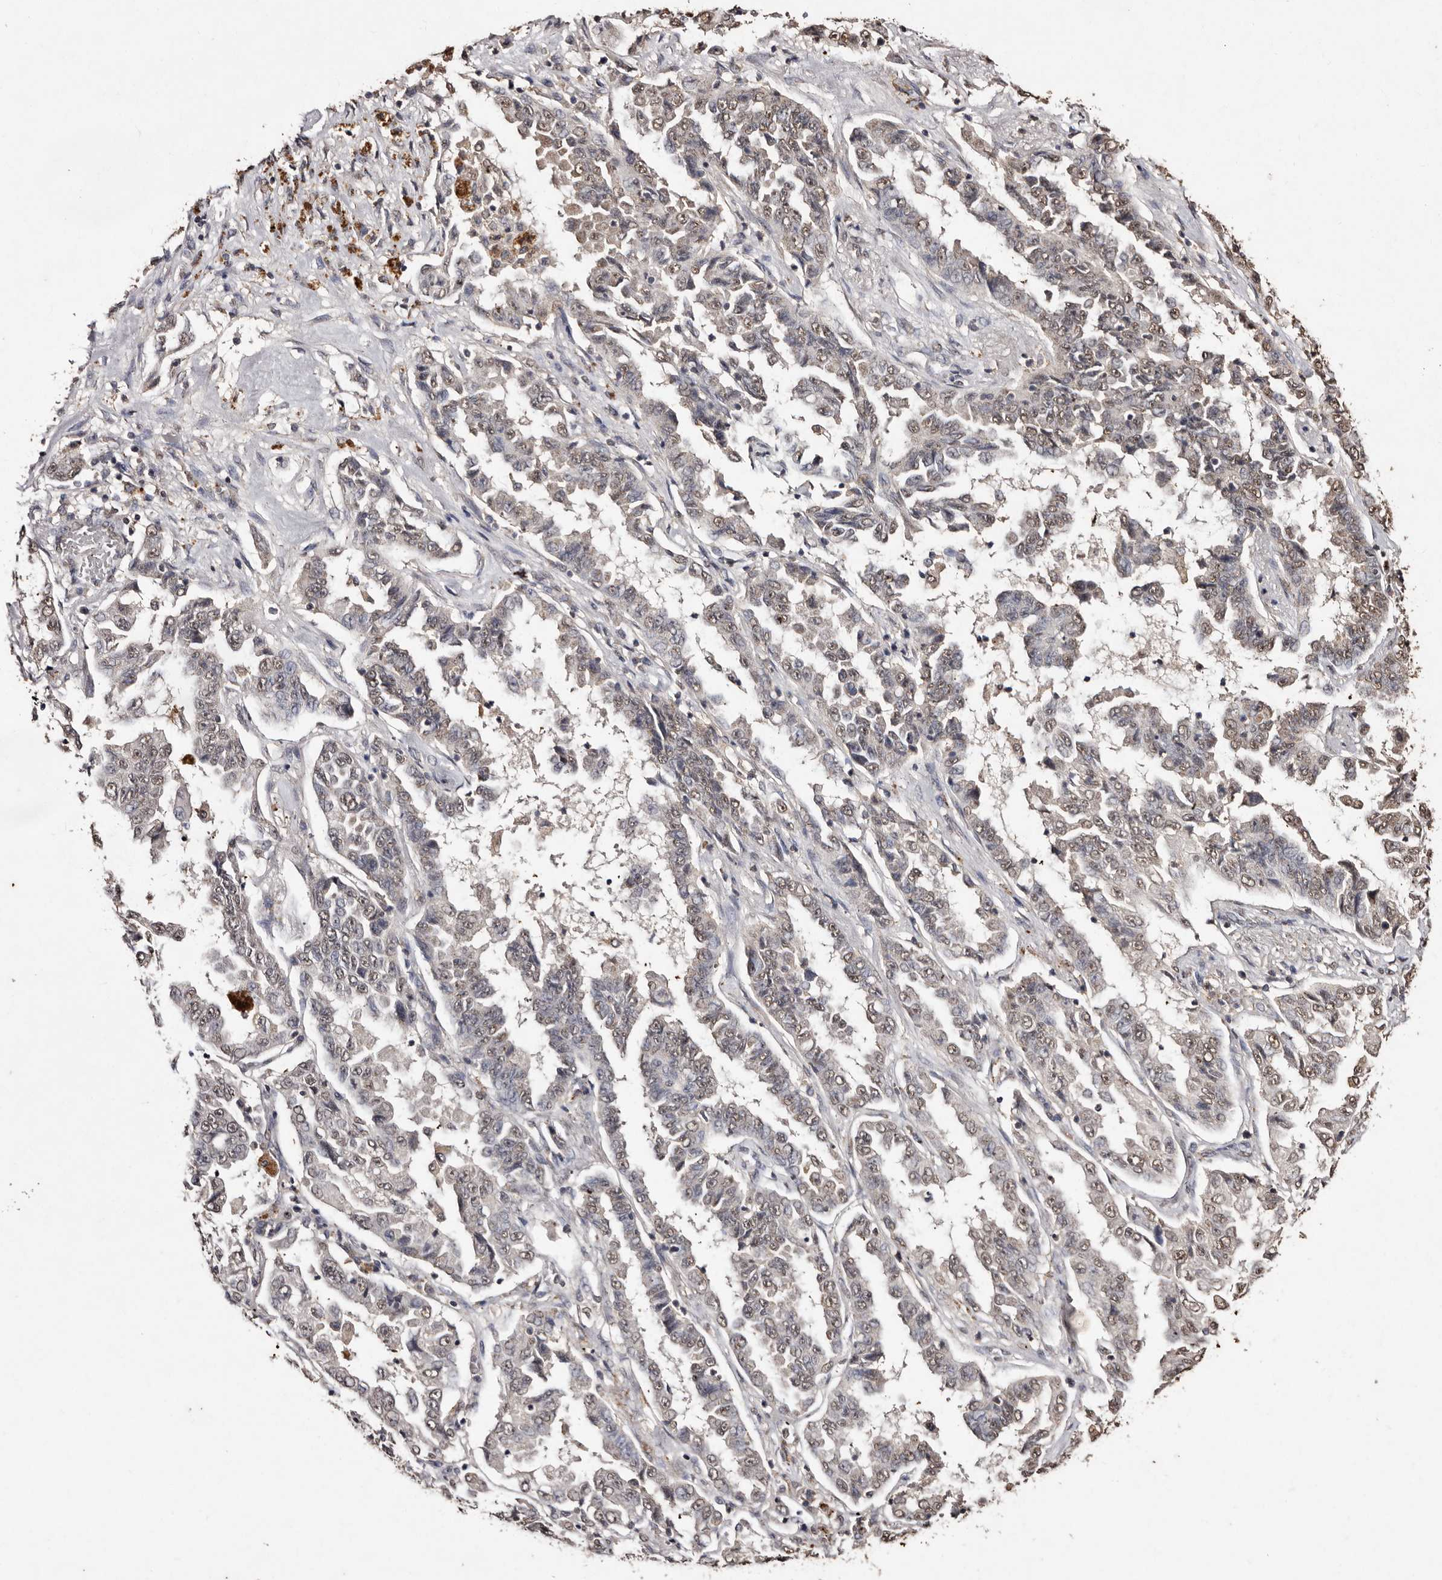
{"staining": {"intensity": "moderate", "quantity": "25%-75%", "location": "nuclear"}, "tissue": "lung cancer", "cell_type": "Tumor cells", "image_type": "cancer", "snomed": [{"axis": "morphology", "description": "Adenocarcinoma, NOS"}, {"axis": "topography", "description": "Lung"}], "caption": "A micrograph showing moderate nuclear staining in approximately 25%-75% of tumor cells in lung cancer, as visualized by brown immunohistochemical staining.", "gene": "ERBB4", "patient": {"sex": "female", "age": 51}}